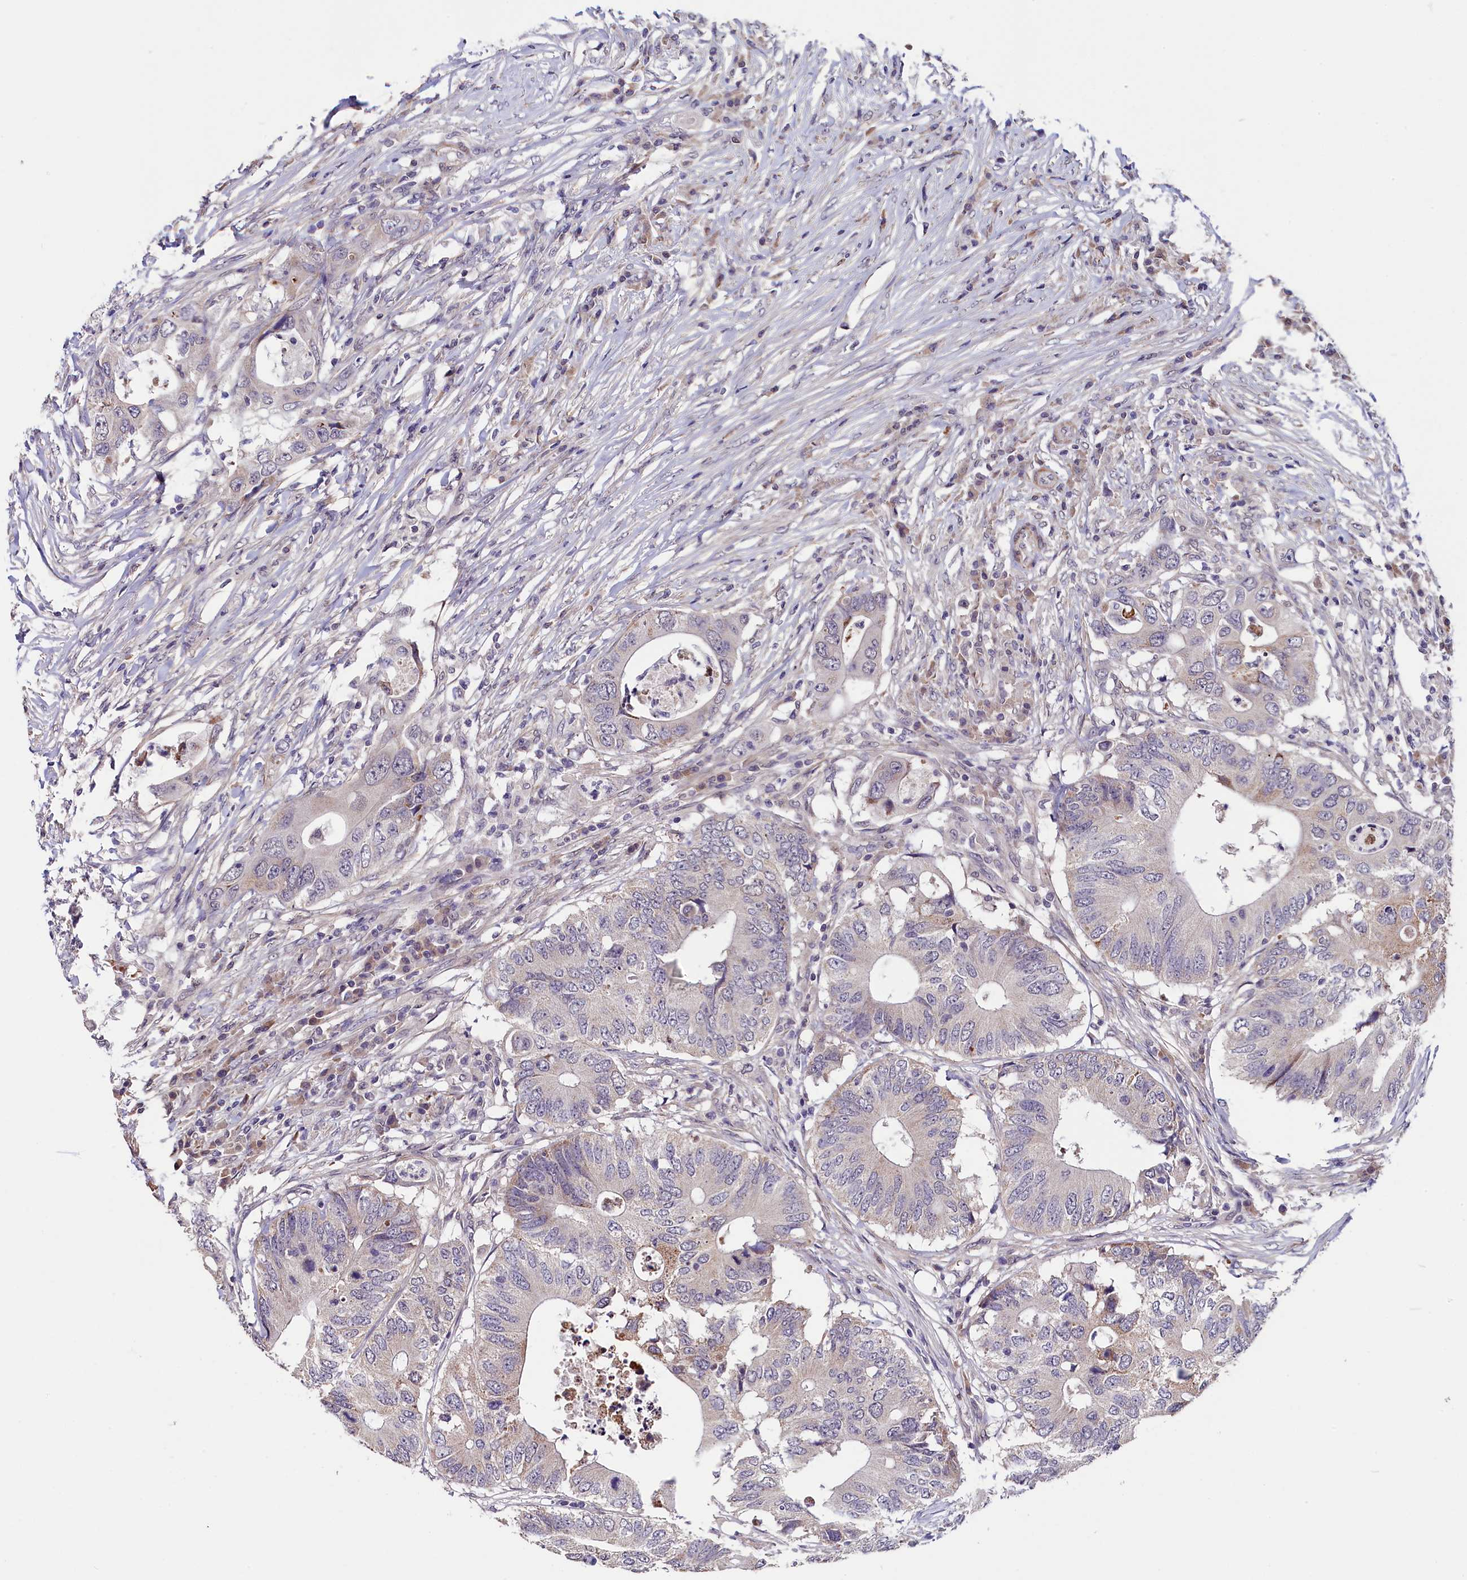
{"staining": {"intensity": "moderate", "quantity": "<25%", "location": "cytoplasmic/membranous"}, "tissue": "colorectal cancer", "cell_type": "Tumor cells", "image_type": "cancer", "snomed": [{"axis": "morphology", "description": "Adenocarcinoma, NOS"}, {"axis": "topography", "description": "Colon"}], "caption": "Tumor cells display low levels of moderate cytoplasmic/membranous positivity in about <25% of cells in human colorectal cancer (adenocarcinoma).", "gene": "SLC39A6", "patient": {"sex": "male", "age": 71}}